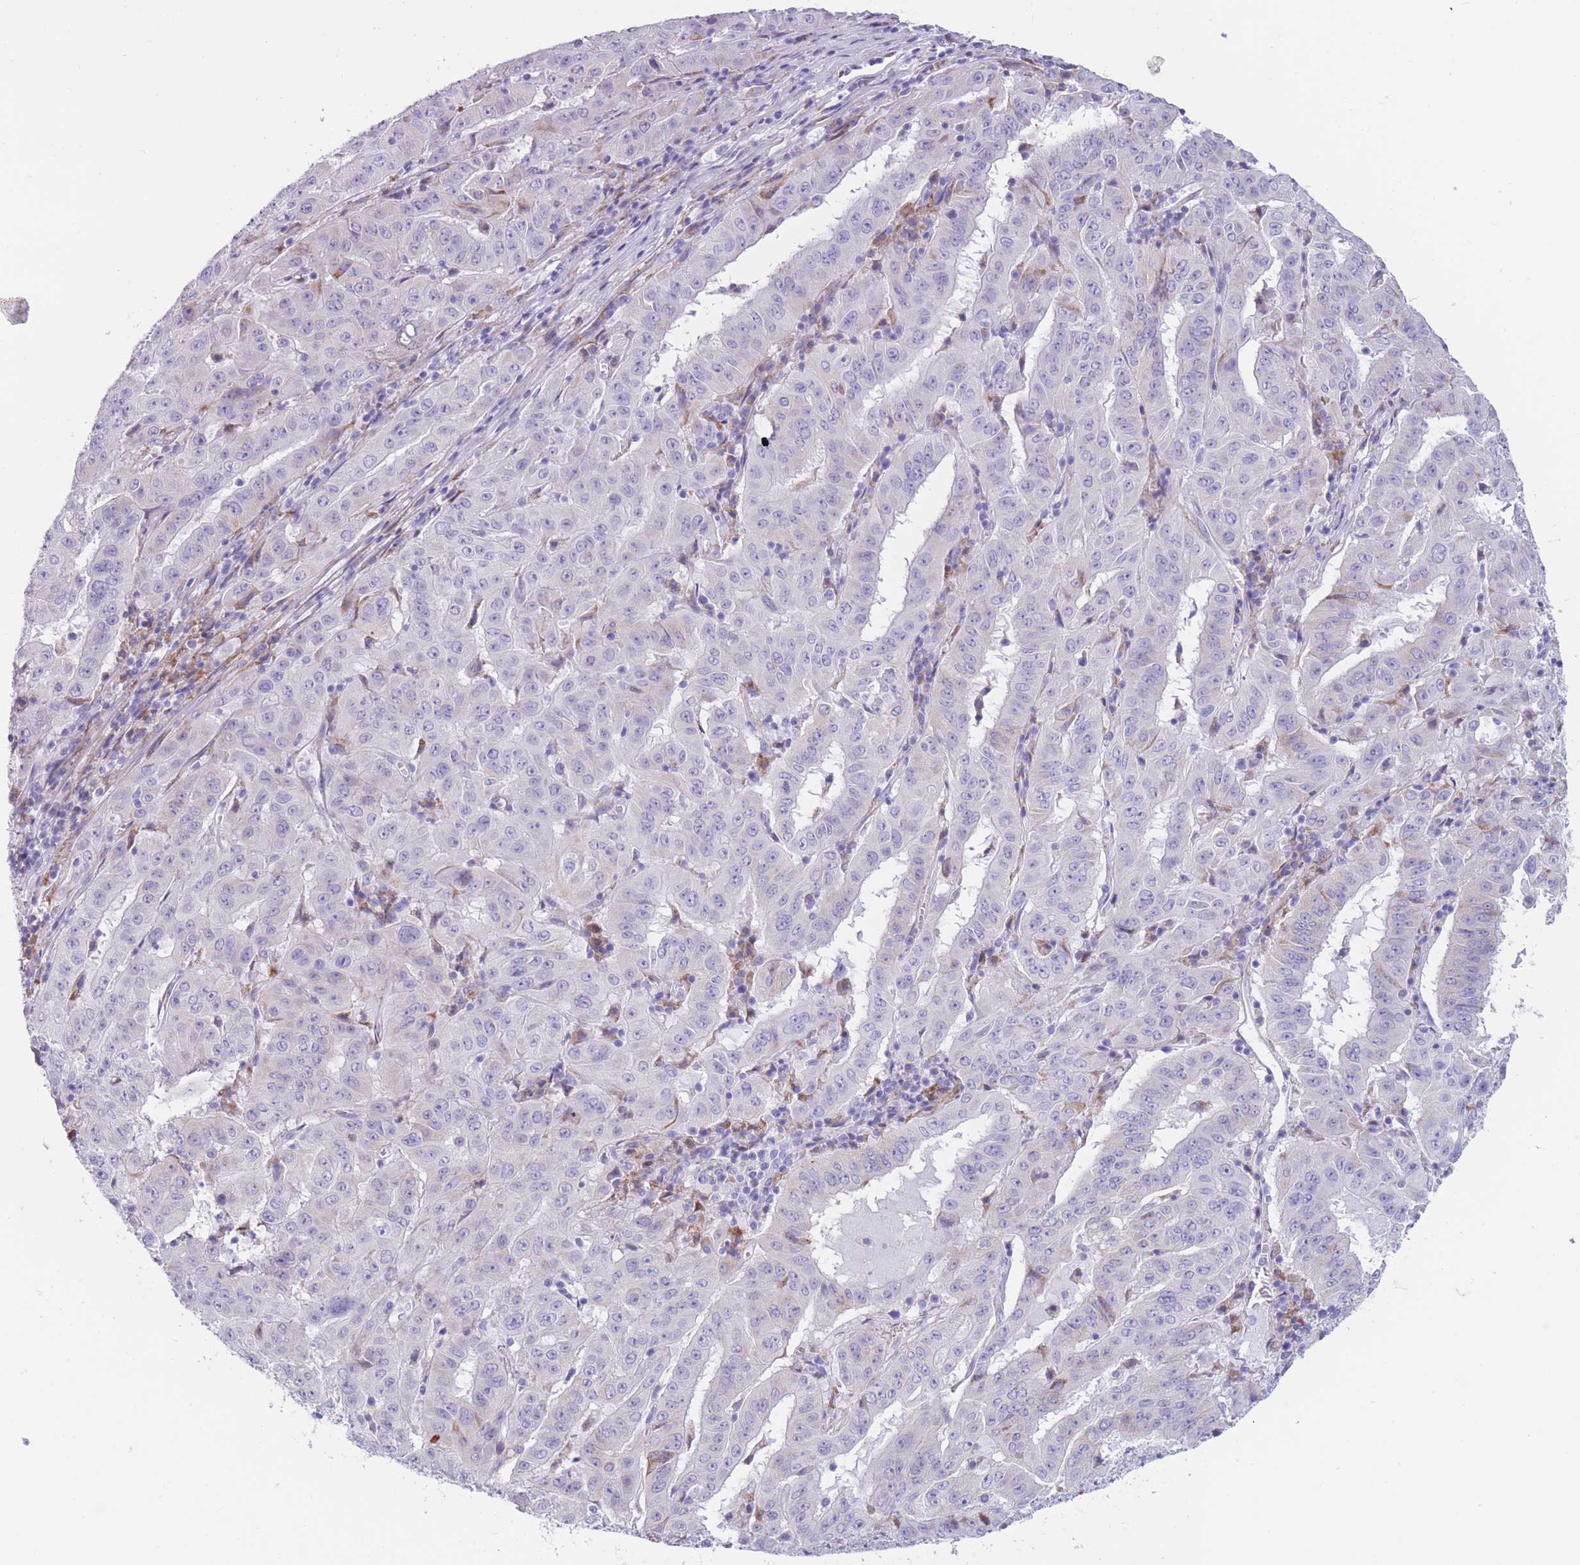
{"staining": {"intensity": "negative", "quantity": "none", "location": "none"}, "tissue": "pancreatic cancer", "cell_type": "Tumor cells", "image_type": "cancer", "snomed": [{"axis": "morphology", "description": "Adenocarcinoma, NOS"}, {"axis": "topography", "description": "Pancreas"}], "caption": "Immunohistochemistry (IHC) of human pancreatic cancer shows no positivity in tumor cells.", "gene": "COL27A1", "patient": {"sex": "male", "age": 63}}